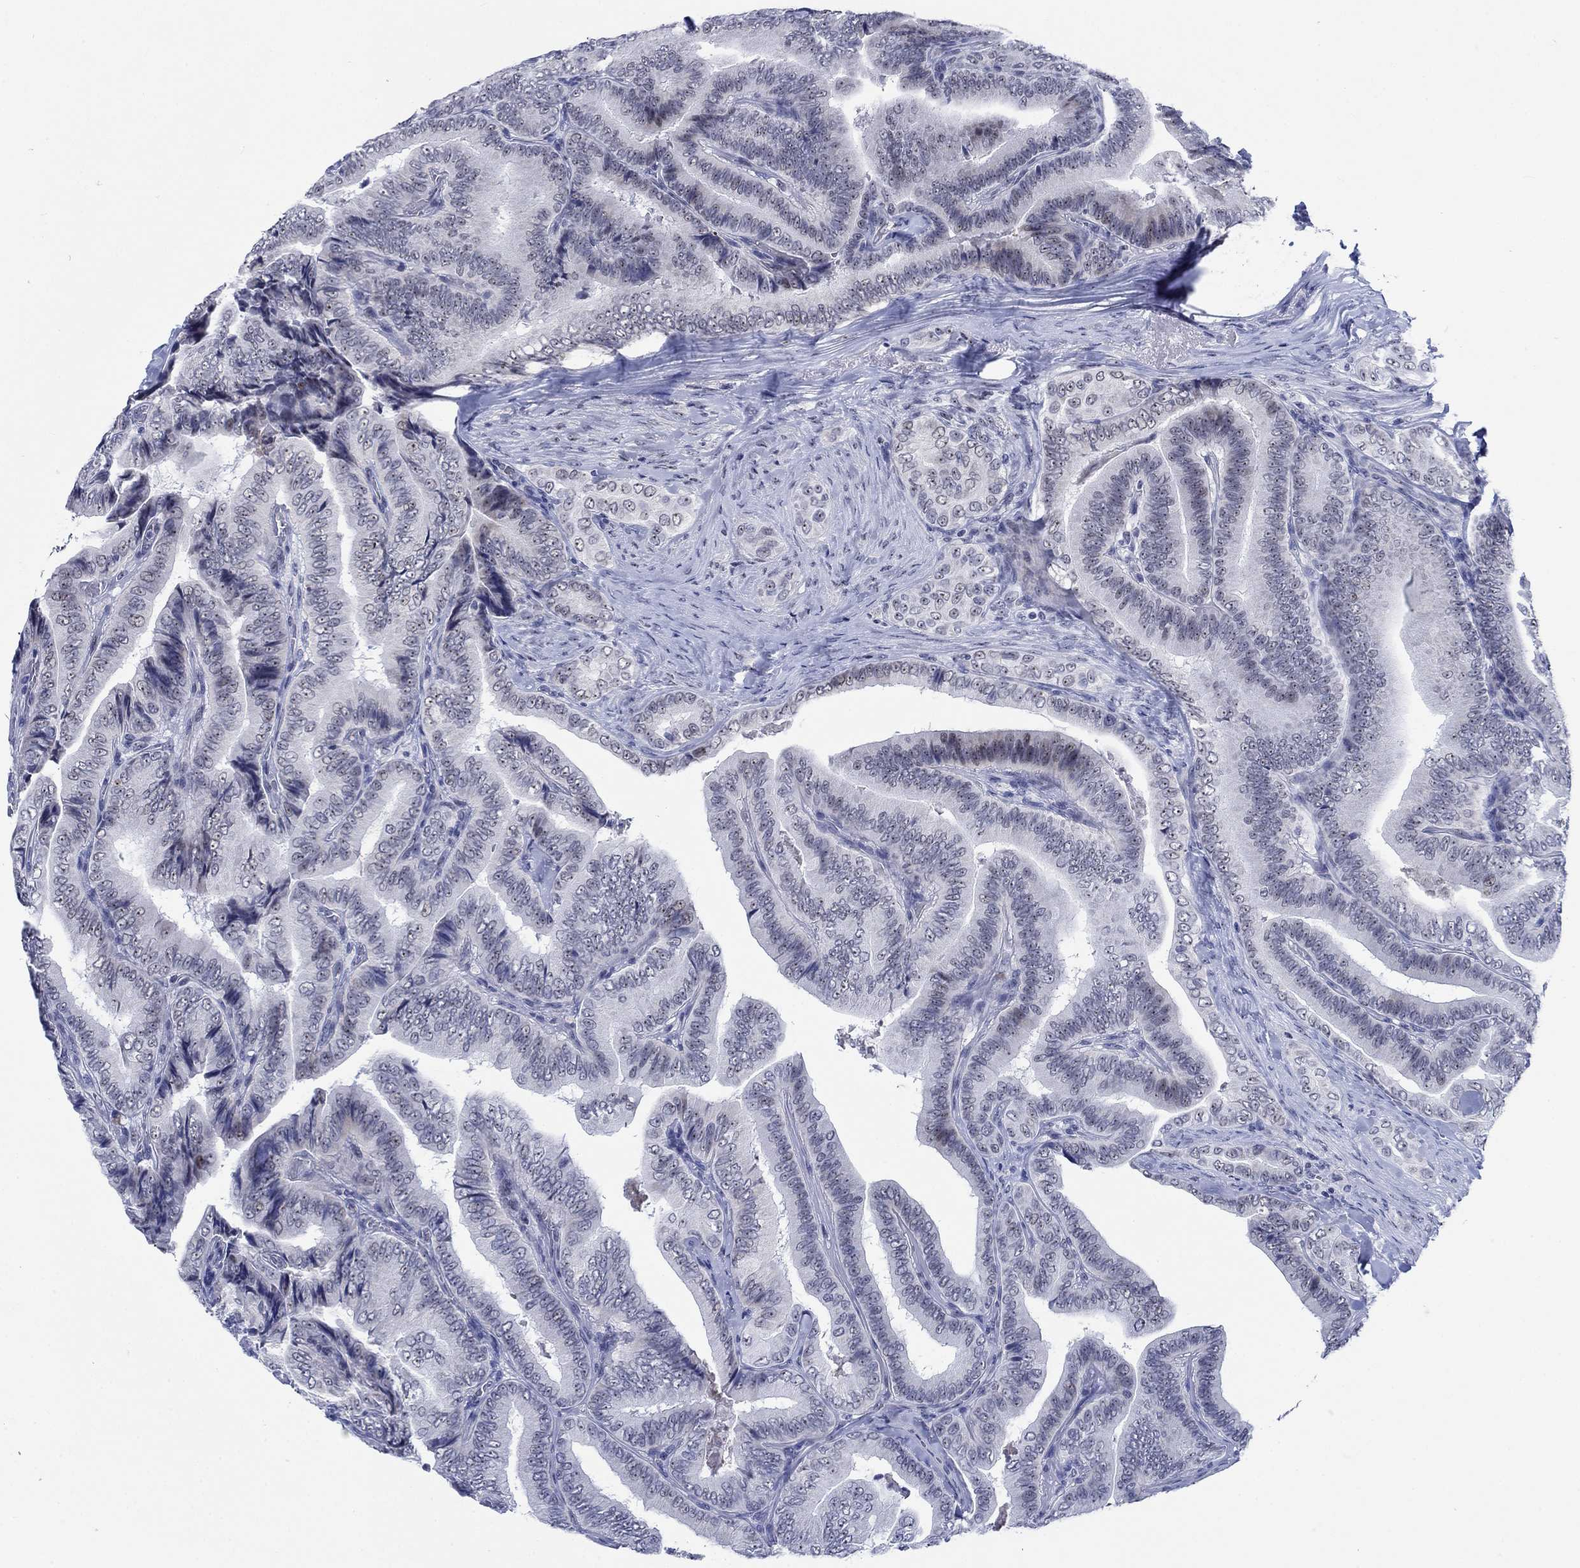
{"staining": {"intensity": "moderate", "quantity": "25%-75%", "location": "nuclear"}, "tissue": "thyroid cancer", "cell_type": "Tumor cells", "image_type": "cancer", "snomed": [{"axis": "morphology", "description": "Papillary adenocarcinoma, NOS"}, {"axis": "topography", "description": "Thyroid gland"}], "caption": "Immunohistochemistry (IHC) of thyroid cancer exhibits medium levels of moderate nuclear positivity in about 25%-75% of tumor cells.", "gene": "ZNF446", "patient": {"sex": "male", "age": 61}}